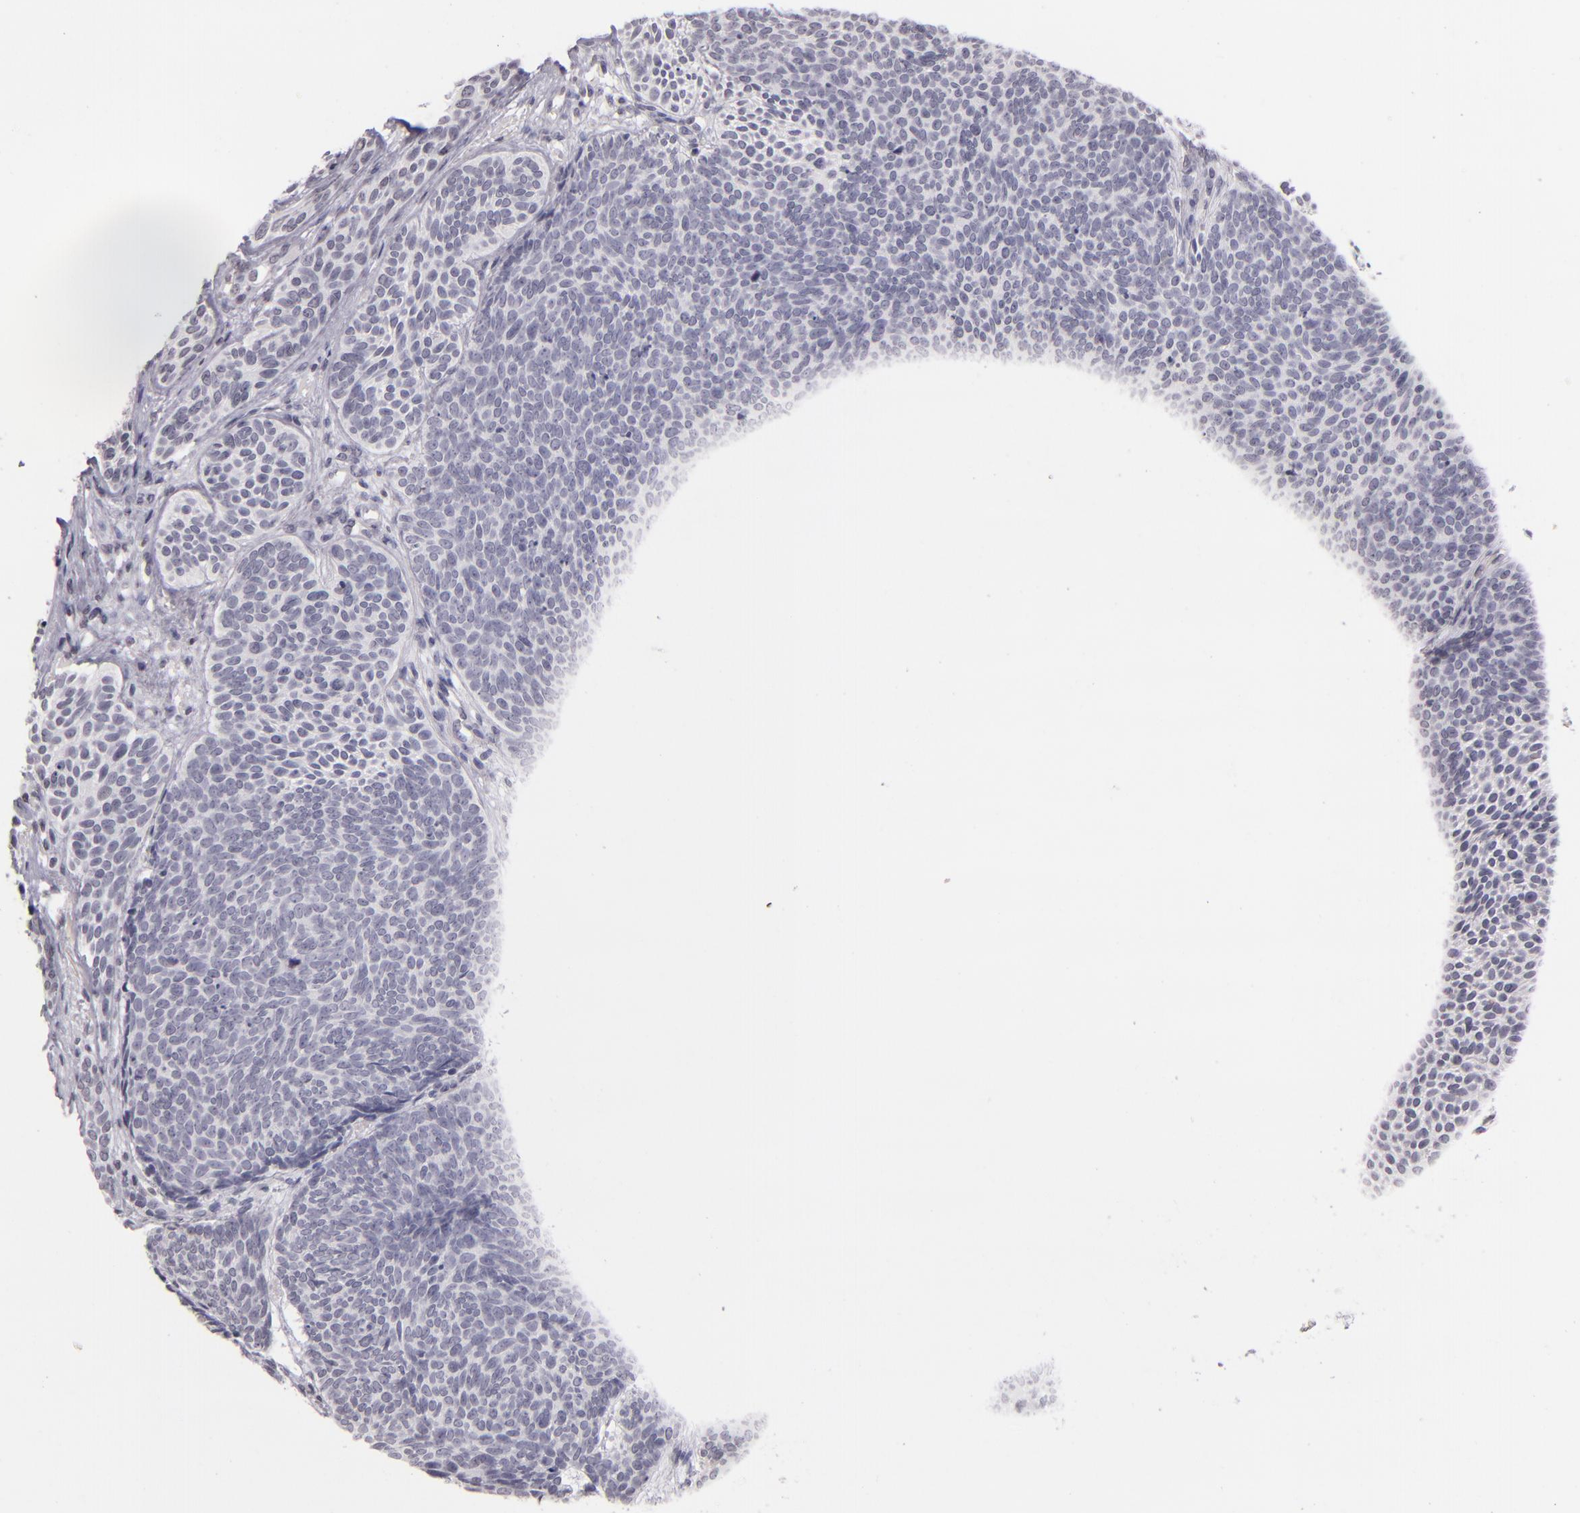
{"staining": {"intensity": "negative", "quantity": "none", "location": "none"}, "tissue": "skin cancer", "cell_type": "Tumor cells", "image_type": "cancer", "snomed": [{"axis": "morphology", "description": "Basal cell carcinoma"}, {"axis": "topography", "description": "Skin"}], "caption": "Immunohistochemistry (IHC) histopathology image of neoplastic tissue: skin cancer (basal cell carcinoma) stained with DAB (3,3'-diaminobenzidine) exhibits no significant protein positivity in tumor cells.", "gene": "CD40", "patient": {"sex": "male", "age": 84}}